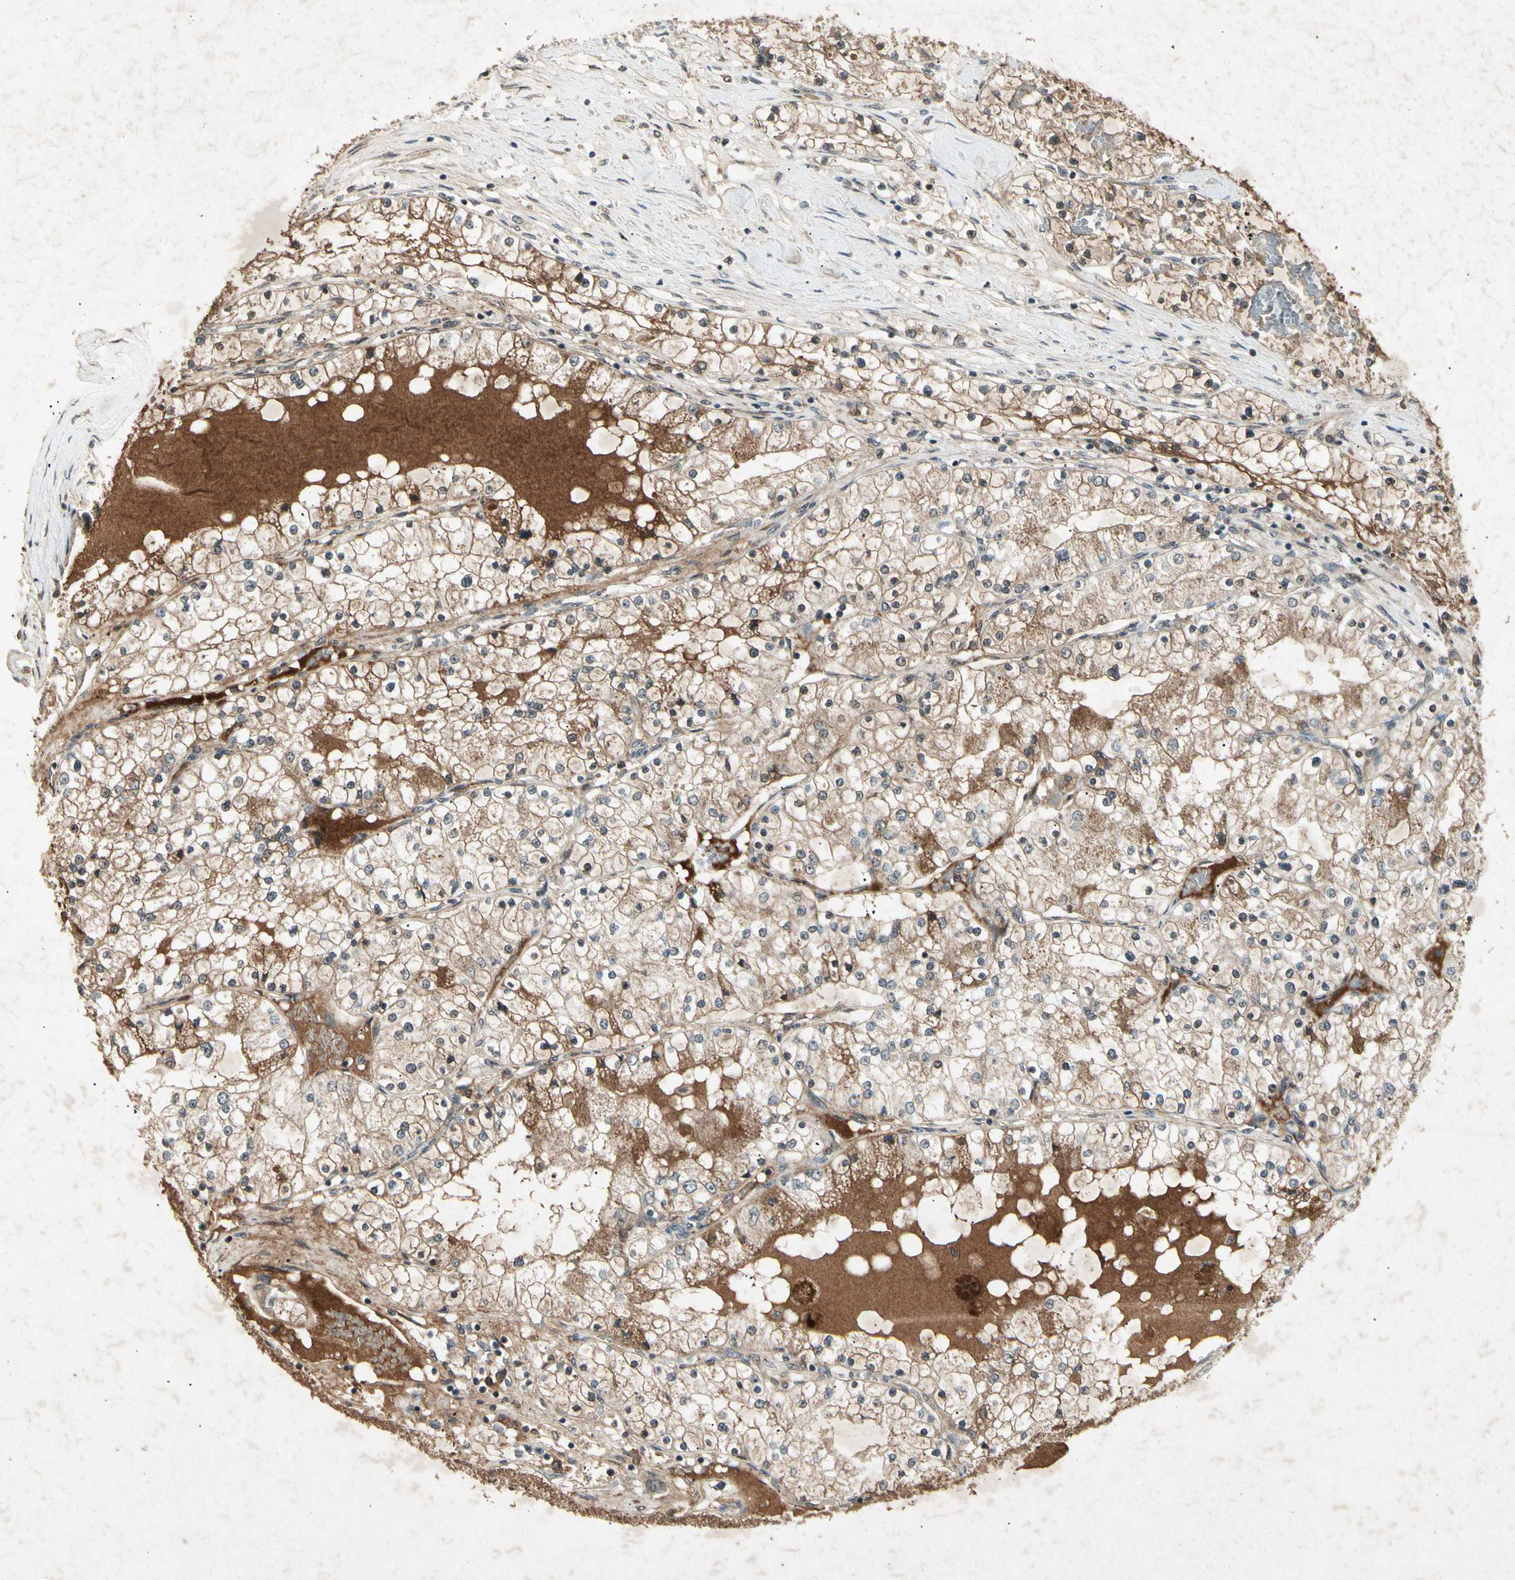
{"staining": {"intensity": "moderate", "quantity": ">75%", "location": "cytoplasmic/membranous"}, "tissue": "renal cancer", "cell_type": "Tumor cells", "image_type": "cancer", "snomed": [{"axis": "morphology", "description": "Adenocarcinoma, NOS"}, {"axis": "topography", "description": "Kidney"}], "caption": "High-power microscopy captured an immunohistochemistry (IHC) histopathology image of renal adenocarcinoma, revealing moderate cytoplasmic/membranous staining in about >75% of tumor cells.", "gene": "CP", "patient": {"sex": "male", "age": 68}}